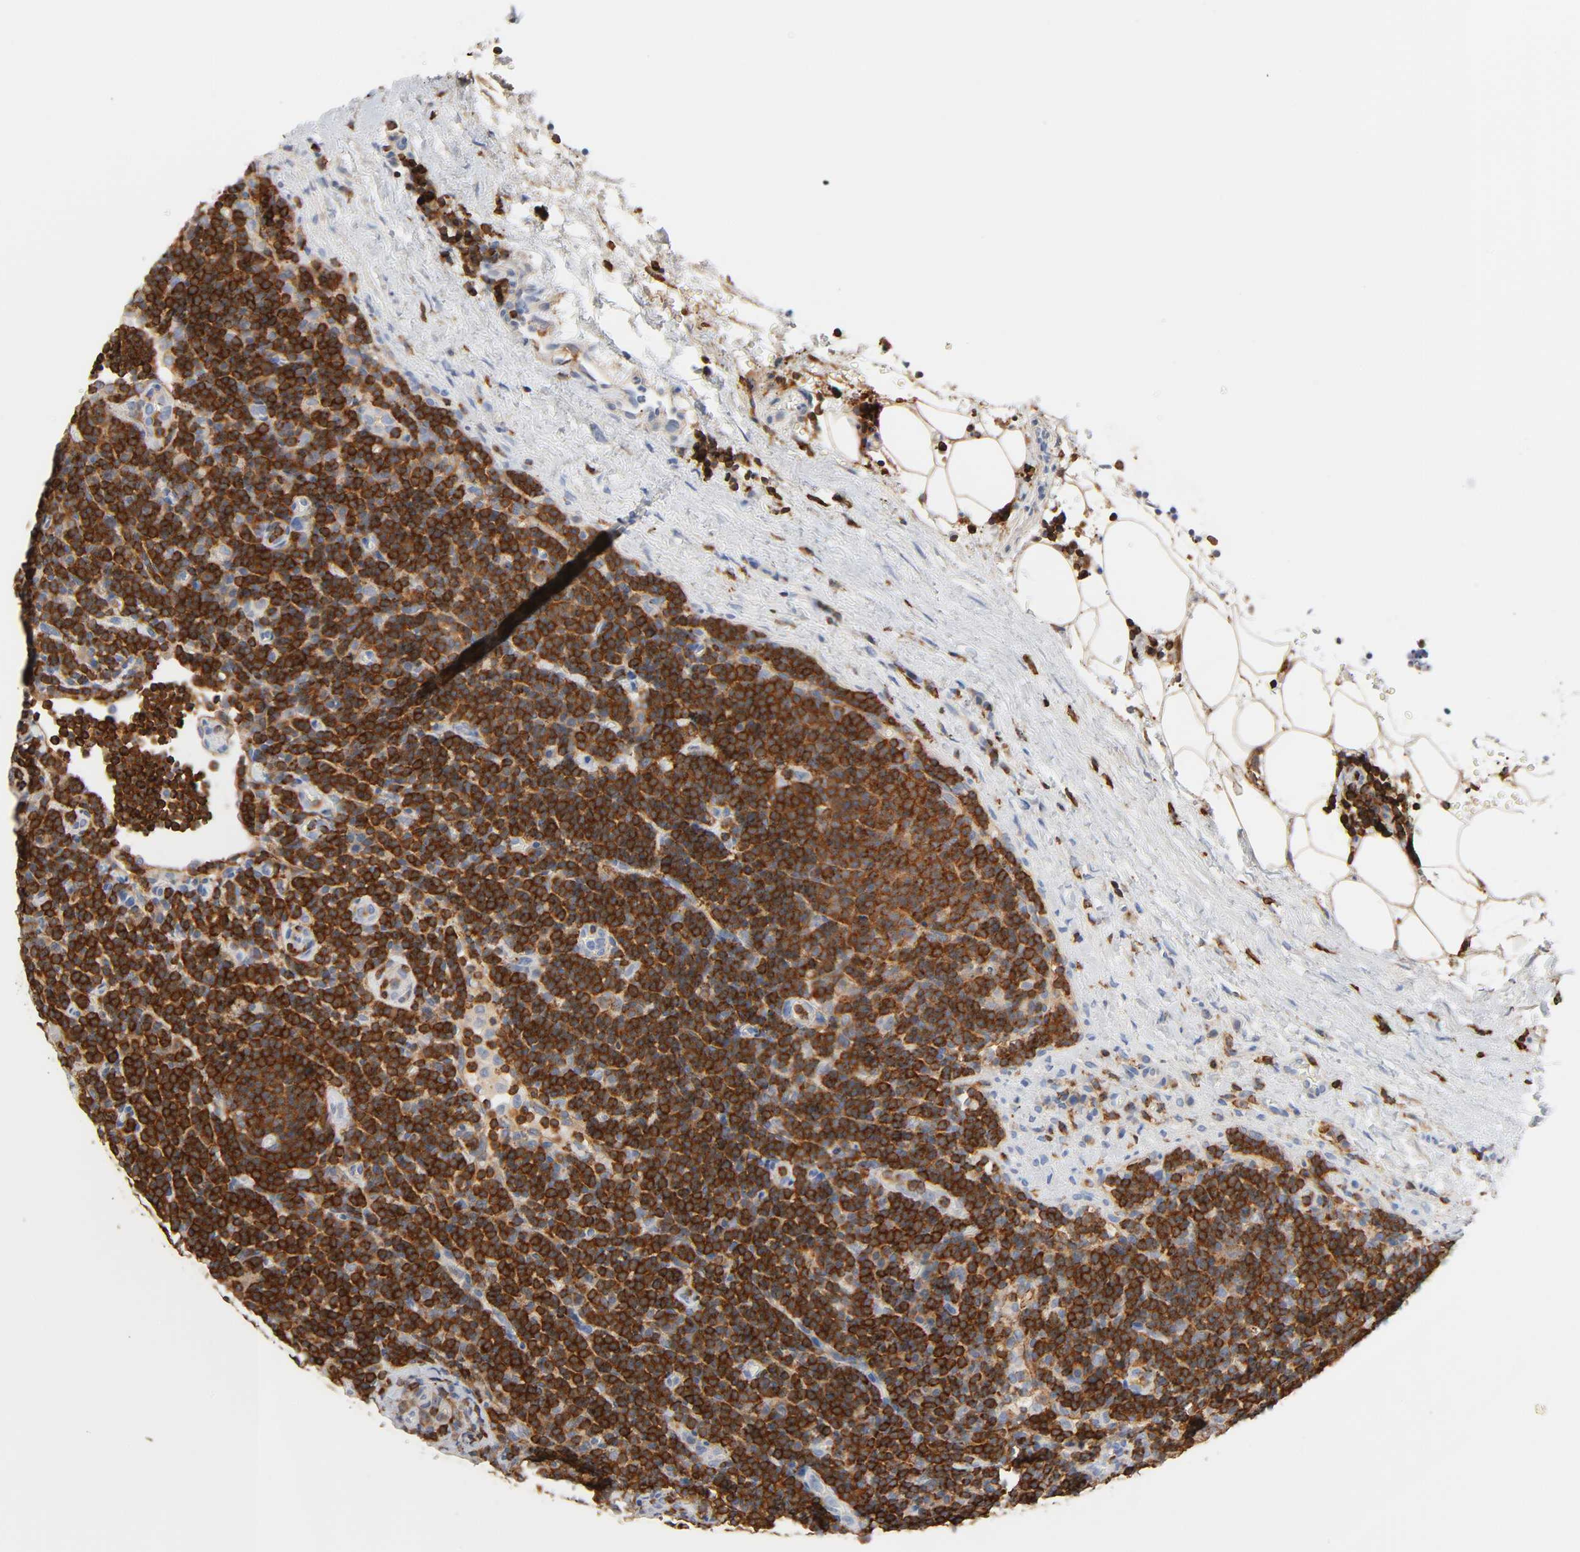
{"staining": {"intensity": "strong", "quantity": ">75%", "location": "cytoplasmic/membranous"}, "tissue": "lymphoma", "cell_type": "Tumor cells", "image_type": "cancer", "snomed": [{"axis": "morphology", "description": "Malignant lymphoma, non-Hodgkin's type, Low grade"}, {"axis": "topography", "description": "Lymph node"}], "caption": "Brown immunohistochemical staining in lymphoma demonstrates strong cytoplasmic/membranous staining in approximately >75% of tumor cells.", "gene": "BIN1", "patient": {"sex": "male", "age": 70}}